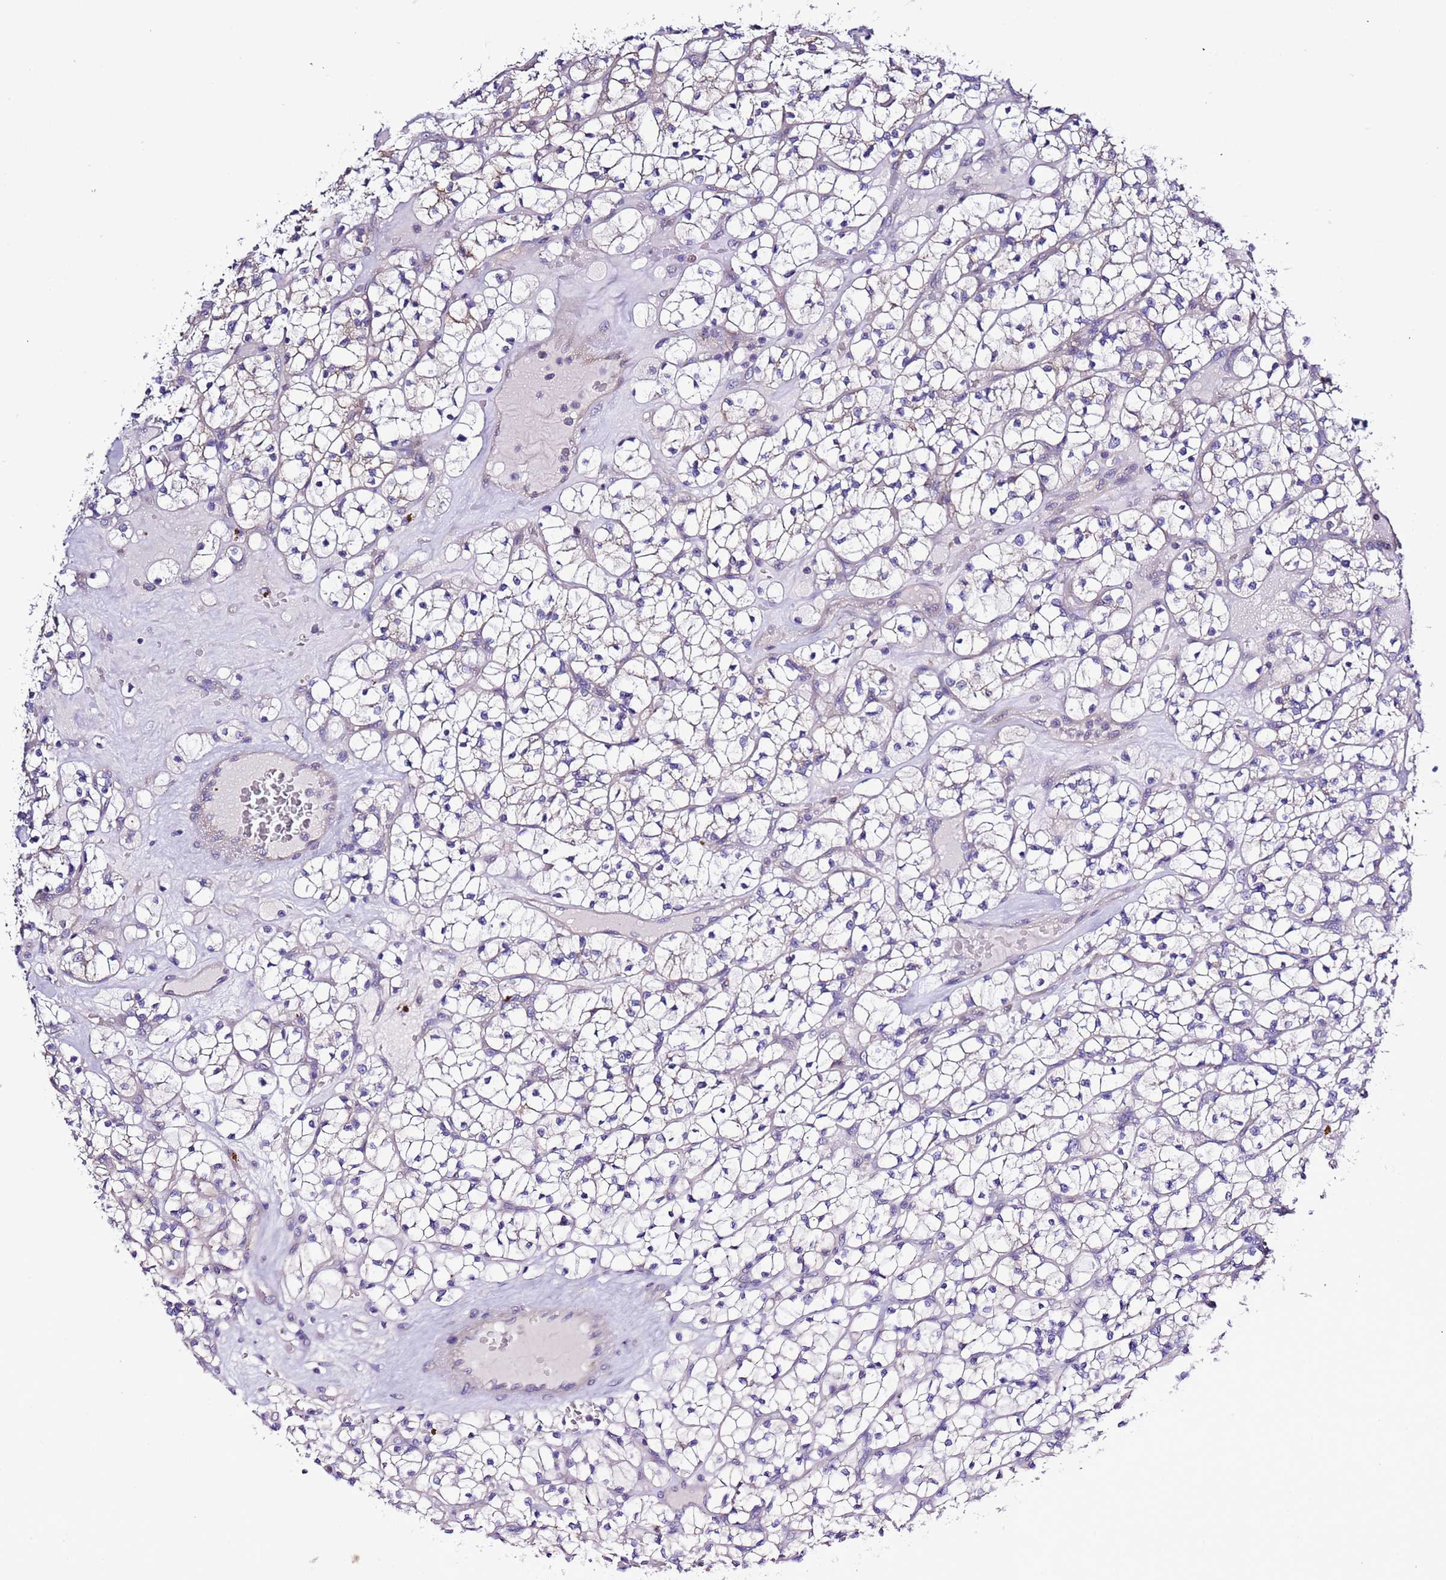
{"staining": {"intensity": "negative", "quantity": "none", "location": "none"}, "tissue": "renal cancer", "cell_type": "Tumor cells", "image_type": "cancer", "snomed": [{"axis": "morphology", "description": "Adenocarcinoma, NOS"}, {"axis": "topography", "description": "Kidney"}], "caption": "Tumor cells show no significant protein staining in renal cancer.", "gene": "SPCS1", "patient": {"sex": "female", "age": 64}}